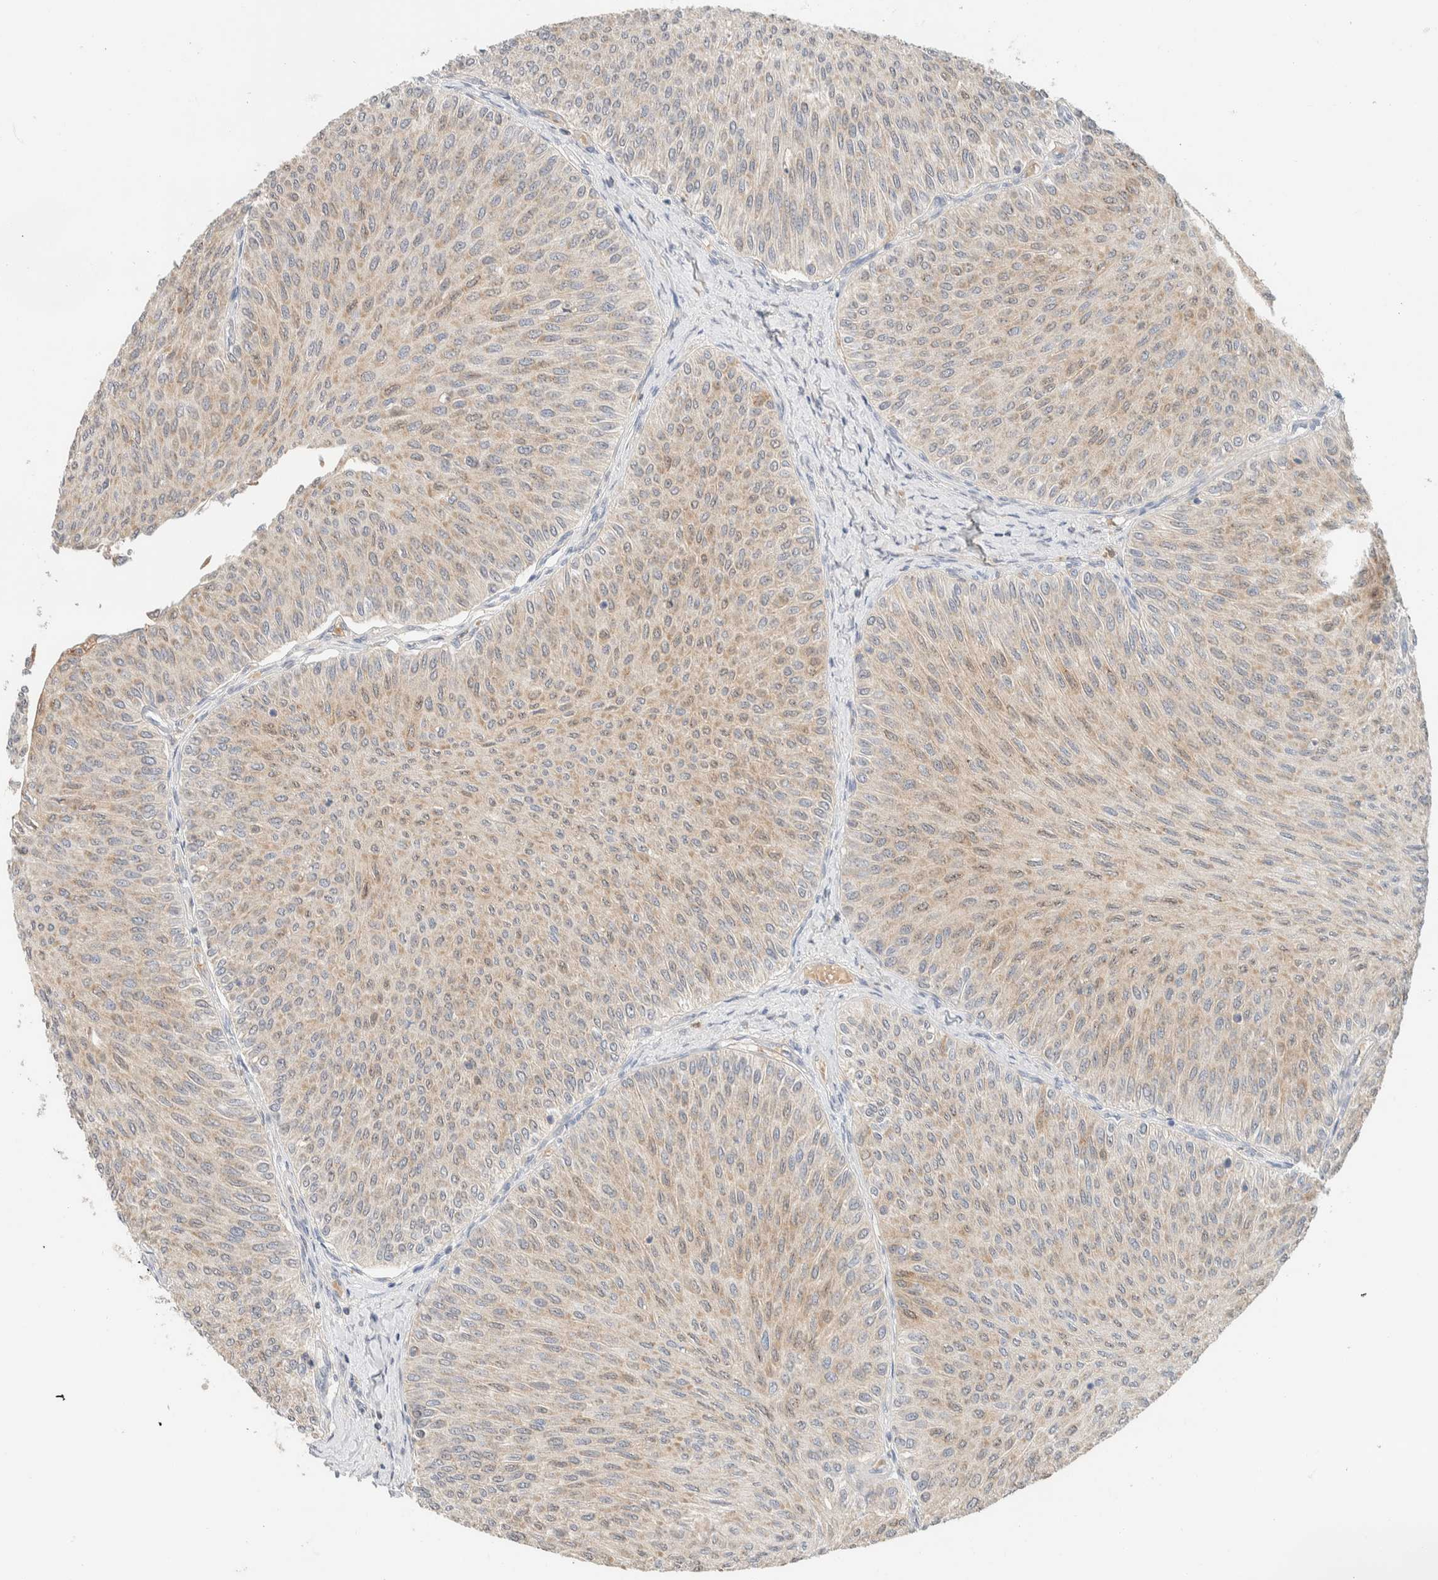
{"staining": {"intensity": "weak", "quantity": ">75%", "location": "cytoplasmic/membranous"}, "tissue": "urothelial cancer", "cell_type": "Tumor cells", "image_type": "cancer", "snomed": [{"axis": "morphology", "description": "Urothelial carcinoma, Low grade"}, {"axis": "topography", "description": "Urinary bladder"}], "caption": "High-magnification brightfield microscopy of low-grade urothelial carcinoma stained with DAB (brown) and counterstained with hematoxylin (blue). tumor cells exhibit weak cytoplasmic/membranous positivity is present in approximately>75% of cells. The staining was performed using DAB to visualize the protein expression in brown, while the nuclei were stained in blue with hematoxylin (Magnification: 20x).", "gene": "HDHD3", "patient": {"sex": "male", "age": 78}}